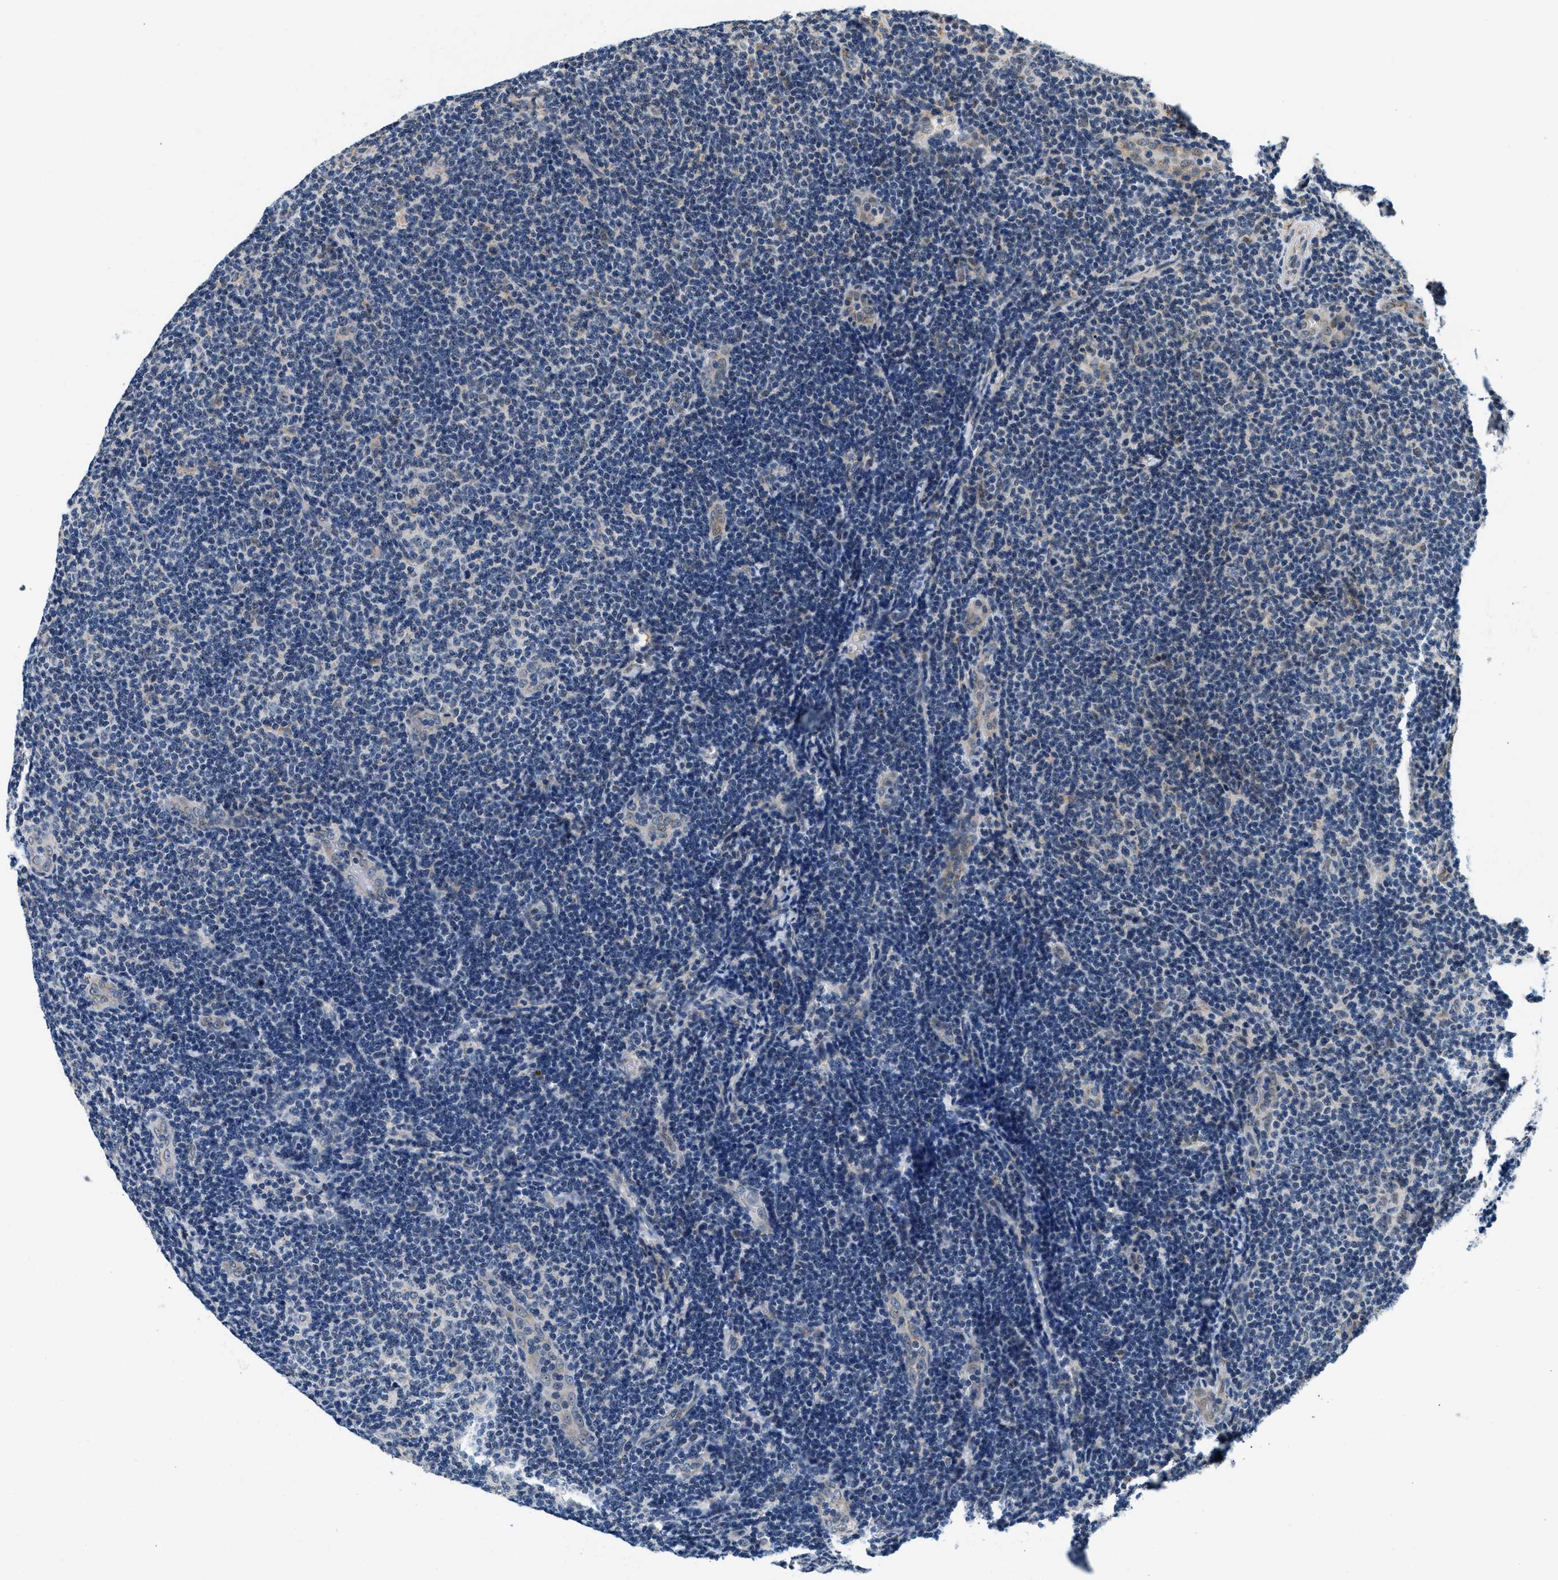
{"staining": {"intensity": "negative", "quantity": "none", "location": "none"}, "tissue": "lymphoma", "cell_type": "Tumor cells", "image_type": "cancer", "snomed": [{"axis": "morphology", "description": "Malignant lymphoma, non-Hodgkin's type, Low grade"}, {"axis": "topography", "description": "Lymph node"}], "caption": "Immunohistochemical staining of human lymphoma demonstrates no significant positivity in tumor cells.", "gene": "KCNMB2", "patient": {"sex": "male", "age": 83}}